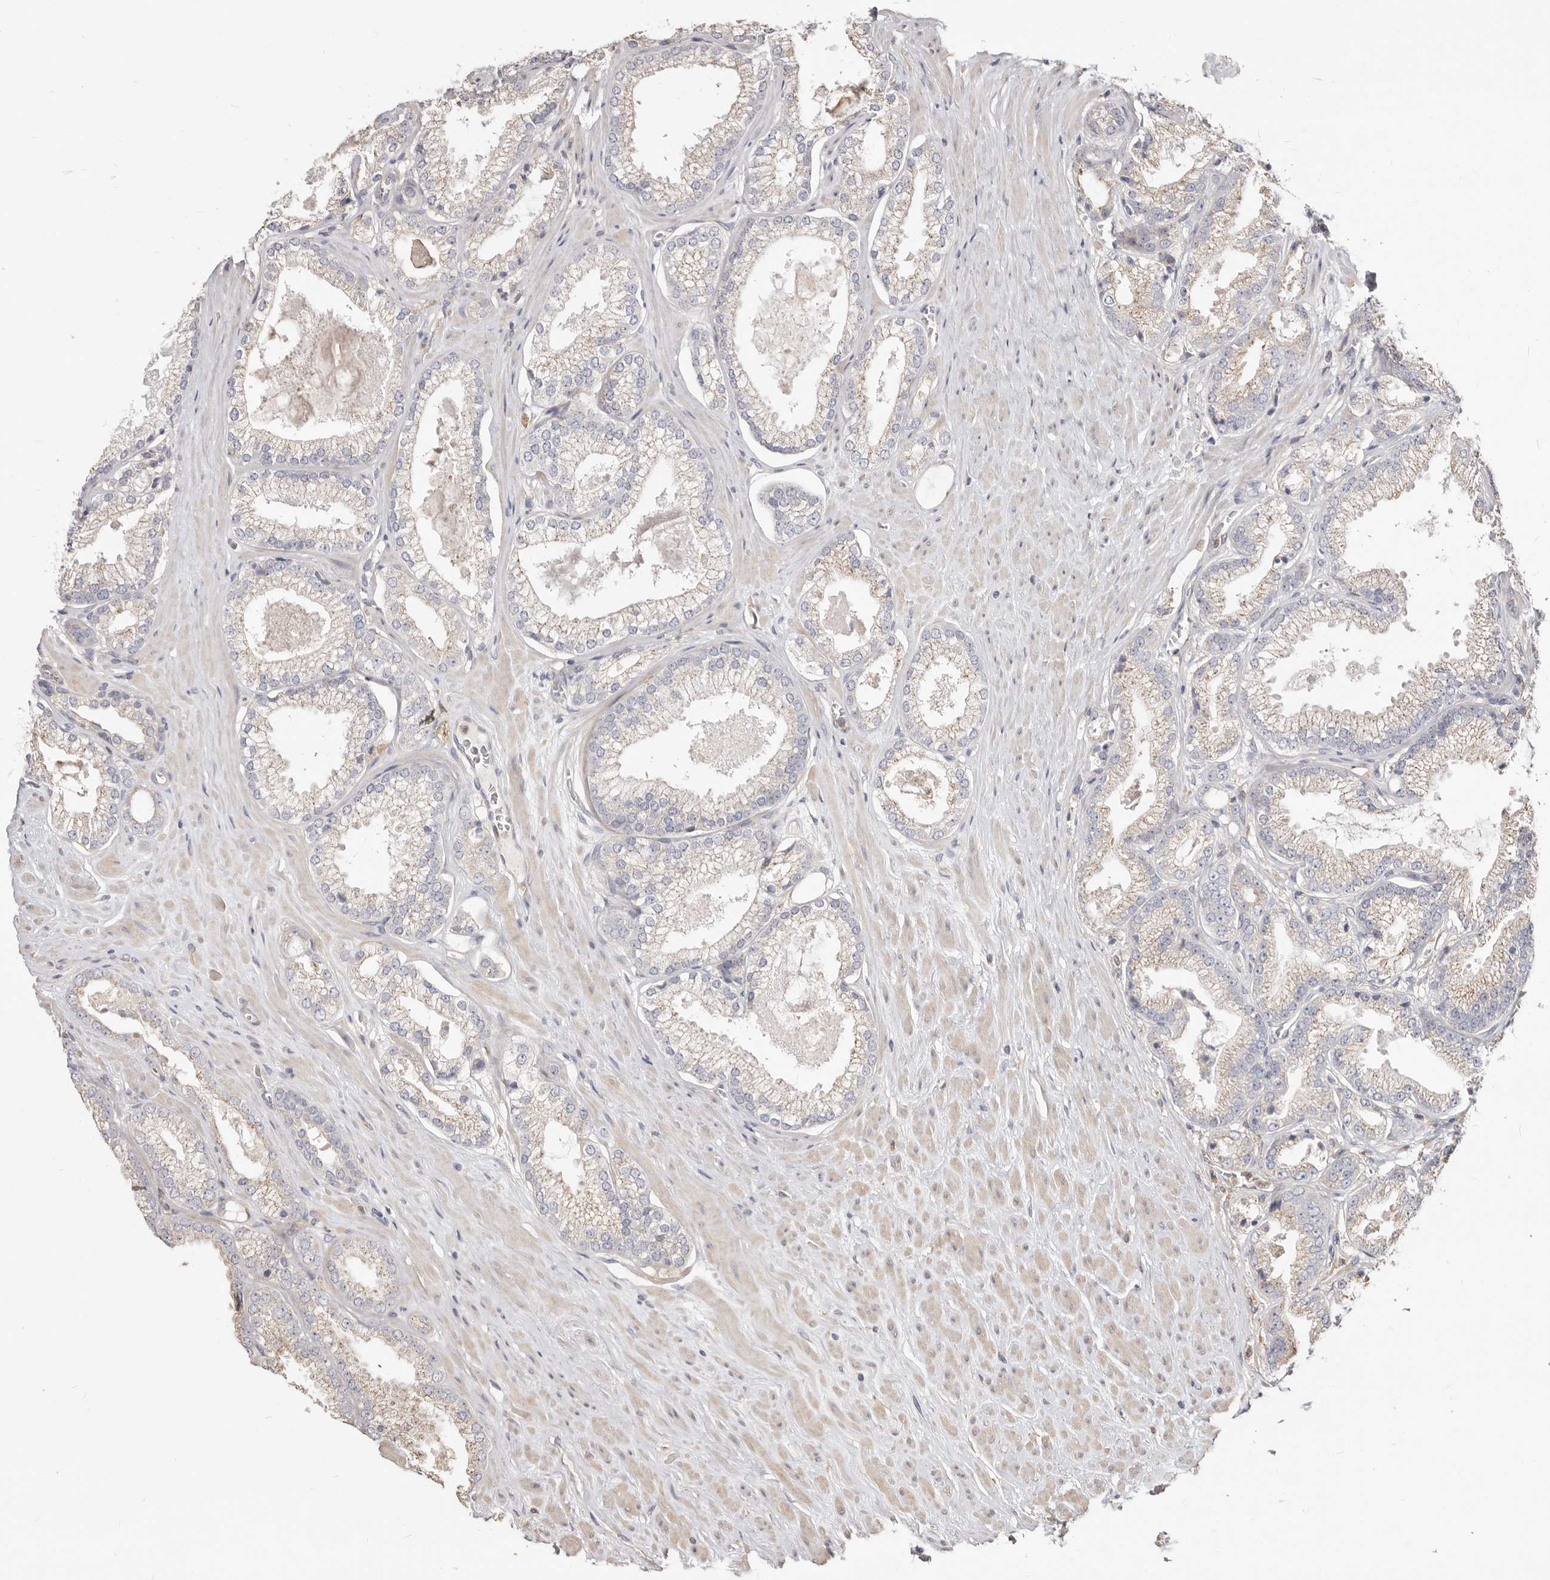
{"staining": {"intensity": "weak", "quantity": "<25%", "location": "cytoplasmic/membranous"}, "tissue": "prostate cancer", "cell_type": "Tumor cells", "image_type": "cancer", "snomed": [{"axis": "morphology", "description": "Adenocarcinoma, Low grade"}, {"axis": "topography", "description": "Prostate"}], "caption": "Prostate low-grade adenocarcinoma stained for a protein using immunohistochemistry (IHC) reveals no expression tumor cells.", "gene": "LRRC25", "patient": {"sex": "male", "age": 62}}